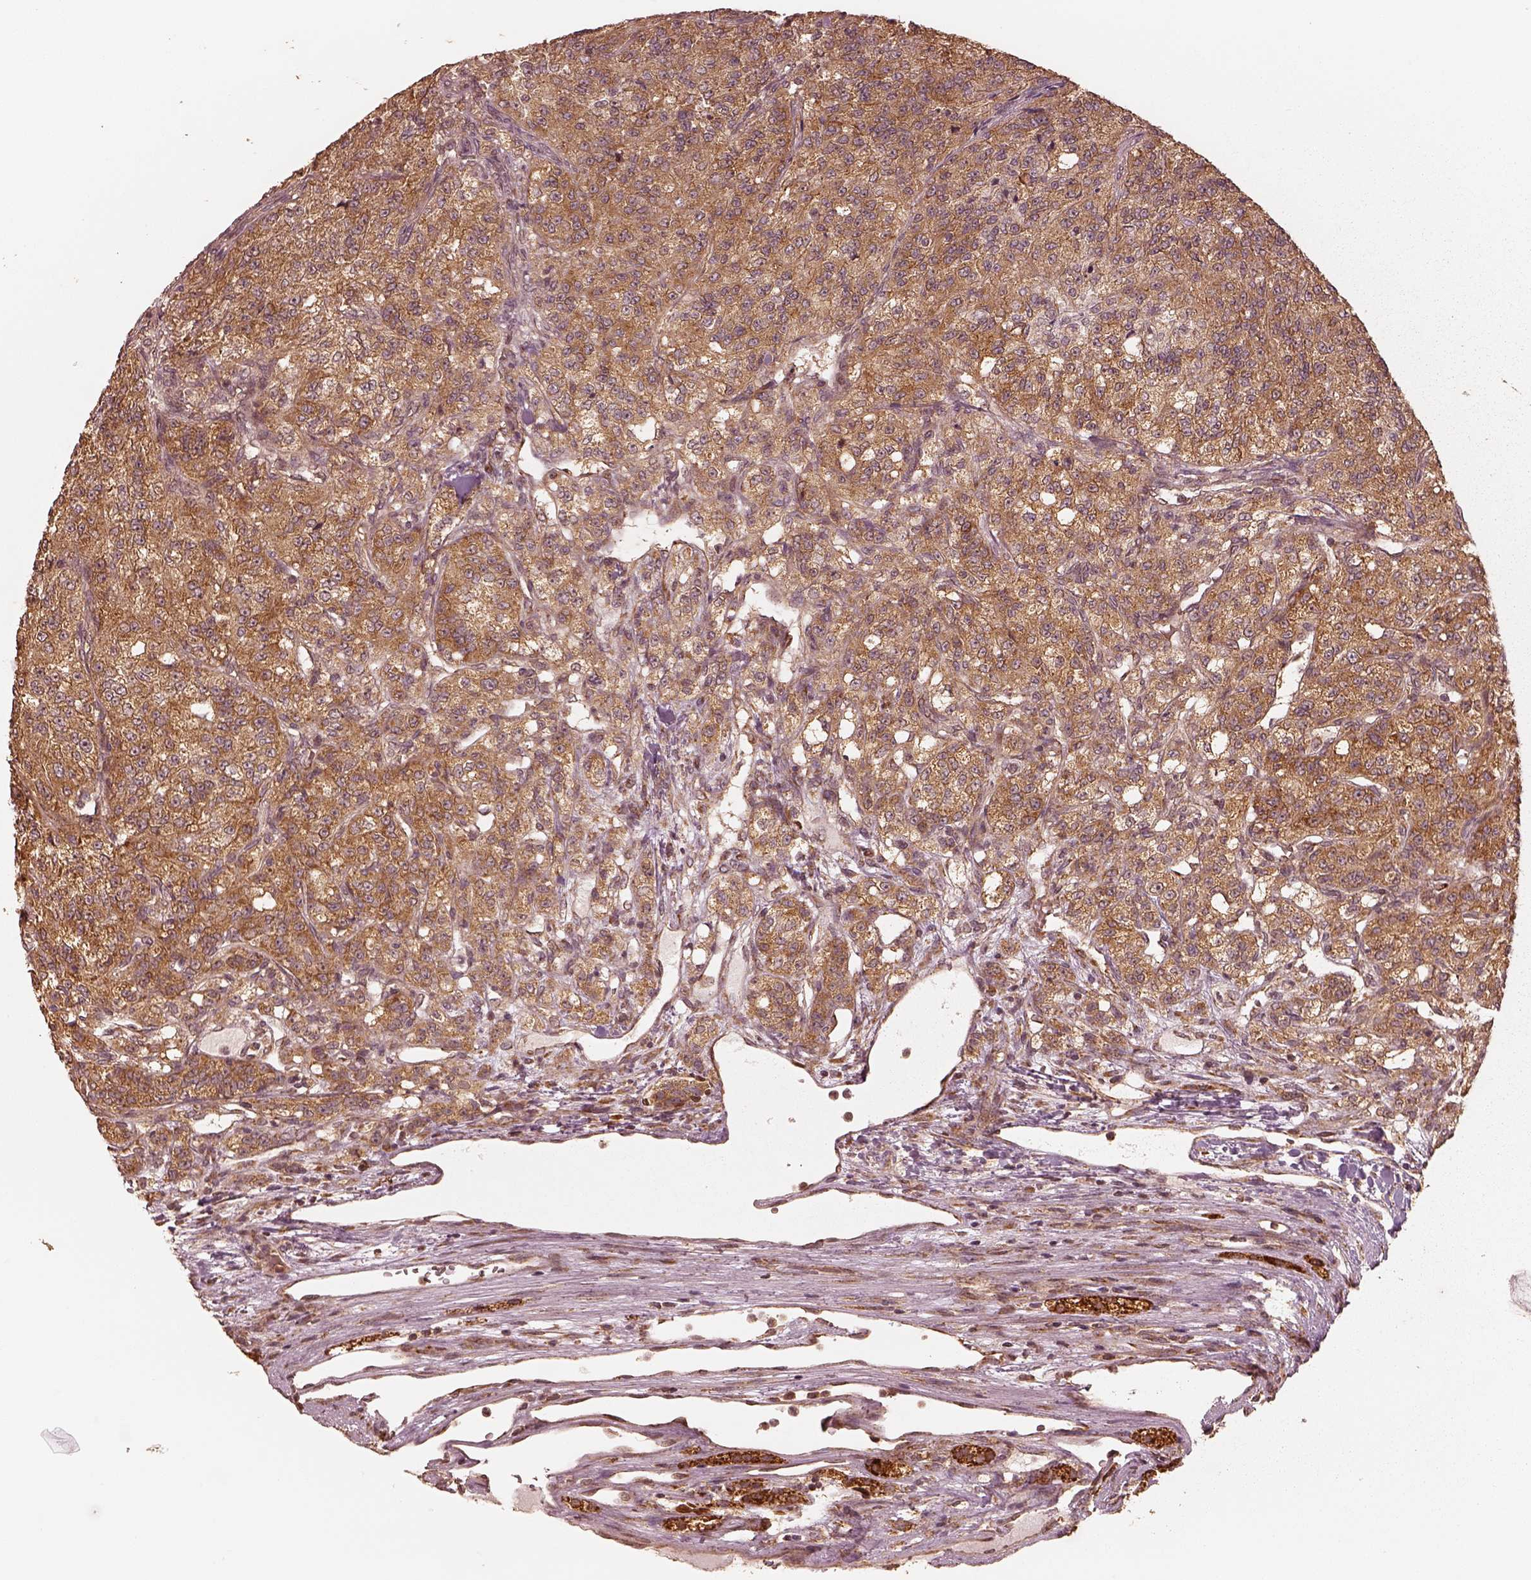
{"staining": {"intensity": "strong", "quantity": ">75%", "location": "cytoplasmic/membranous"}, "tissue": "renal cancer", "cell_type": "Tumor cells", "image_type": "cancer", "snomed": [{"axis": "morphology", "description": "Adenocarcinoma, NOS"}, {"axis": "topography", "description": "Kidney"}], "caption": "Immunohistochemistry staining of renal cancer (adenocarcinoma), which reveals high levels of strong cytoplasmic/membranous expression in approximately >75% of tumor cells indicating strong cytoplasmic/membranous protein staining. The staining was performed using DAB (3,3'-diaminobenzidine) (brown) for protein detection and nuclei were counterstained in hematoxylin (blue).", "gene": "DNAJC25", "patient": {"sex": "female", "age": 63}}